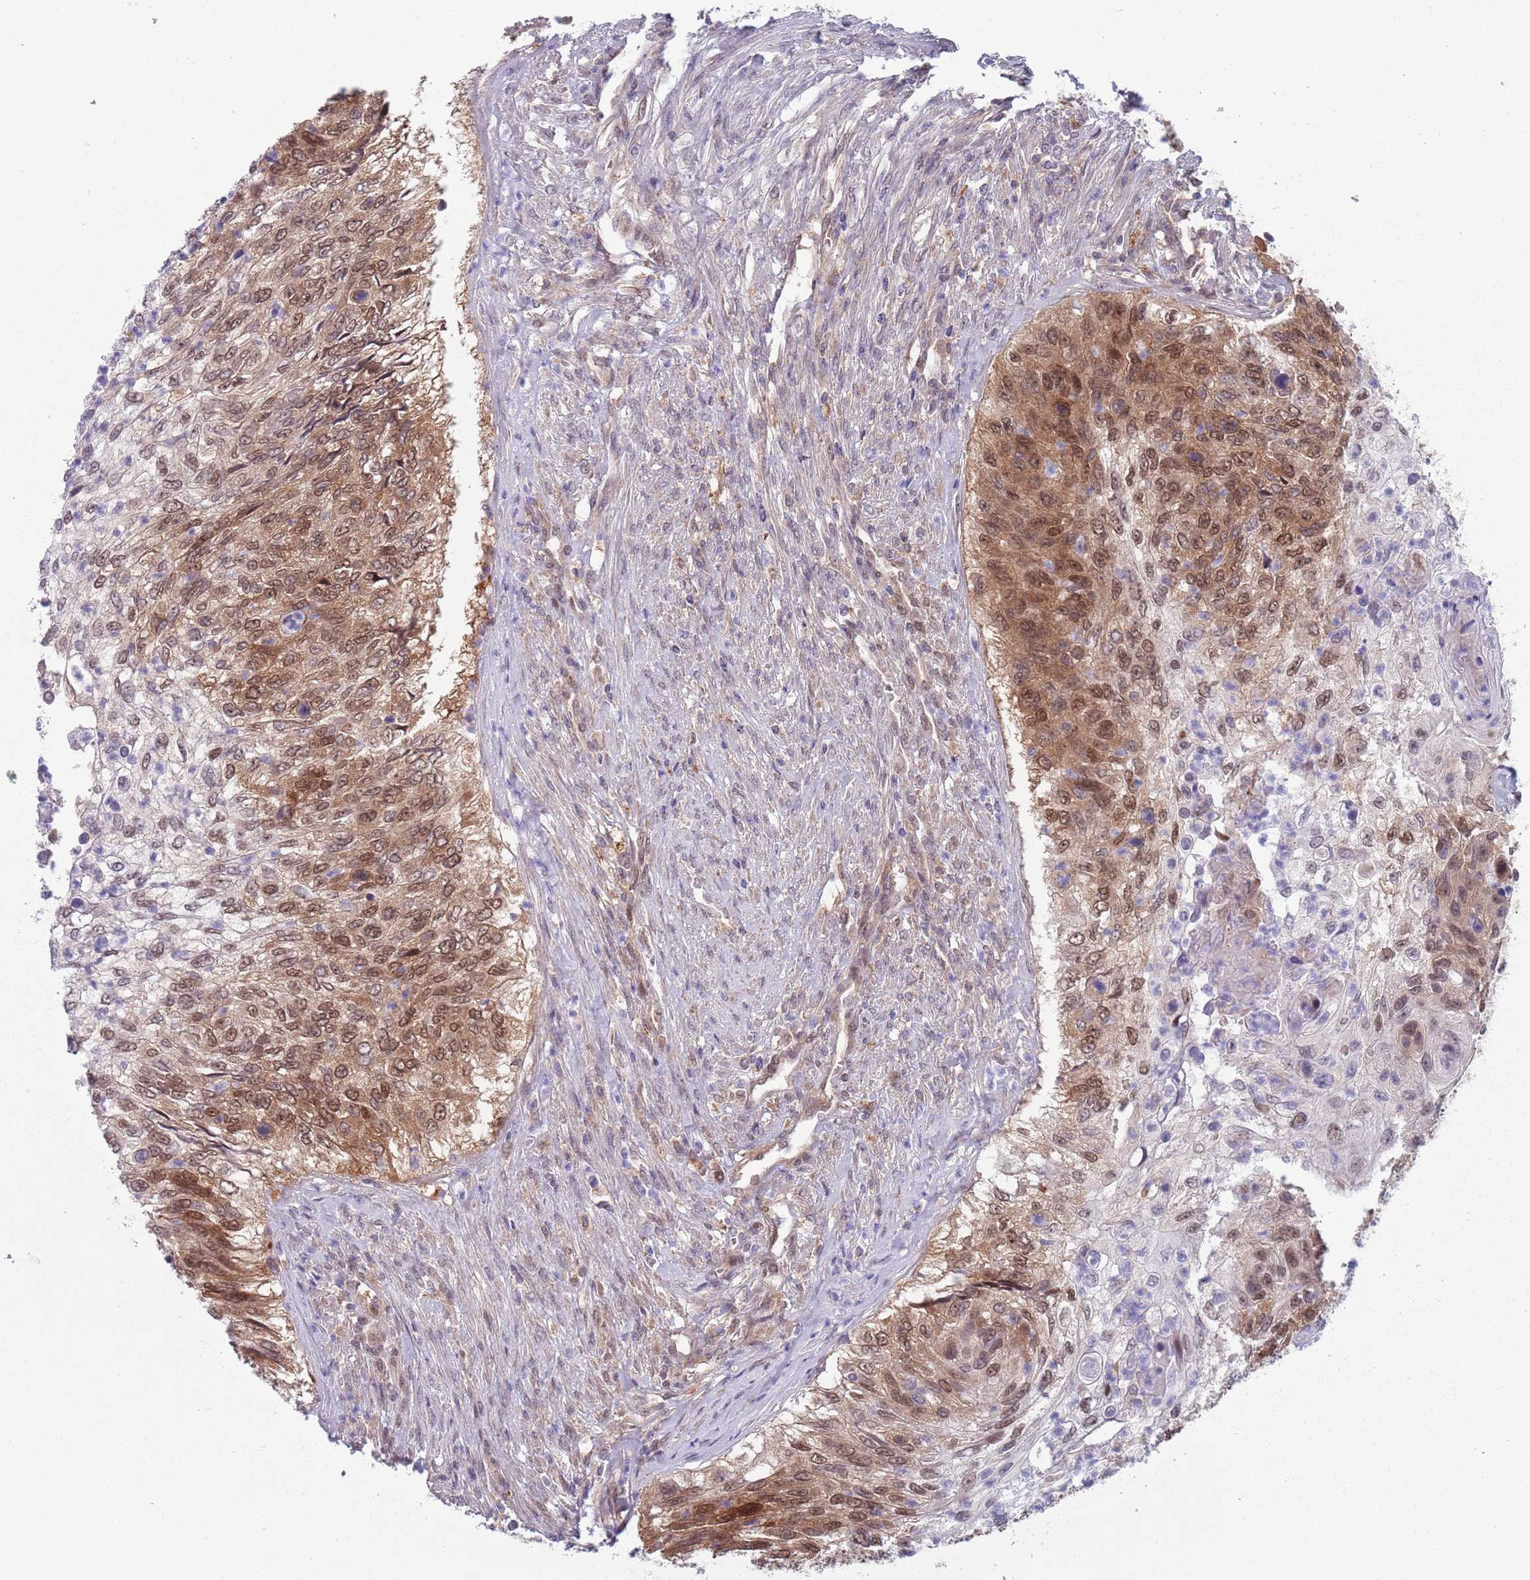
{"staining": {"intensity": "moderate", "quantity": ">75%", "location": "cytoplasmic/membranous,nuclear"}, "tissue": "urothelial cancer", "cell_type": "Tumor cells", "image_type": "cancer", "snomed": [{"axis": "morphology", "description": "Urothelial carcinoma, High grade"}, {"axis": "topography", "description": "Urinary bladder"}], "caption": "A micrograph of human urothelial cancer stained for a protein demonstrates moderate cytoplasmic/membranous and nuclear brown staining in tumor cells.", "gene": "CLNS1A", "patient": {"sex": "female", "age": 60}}